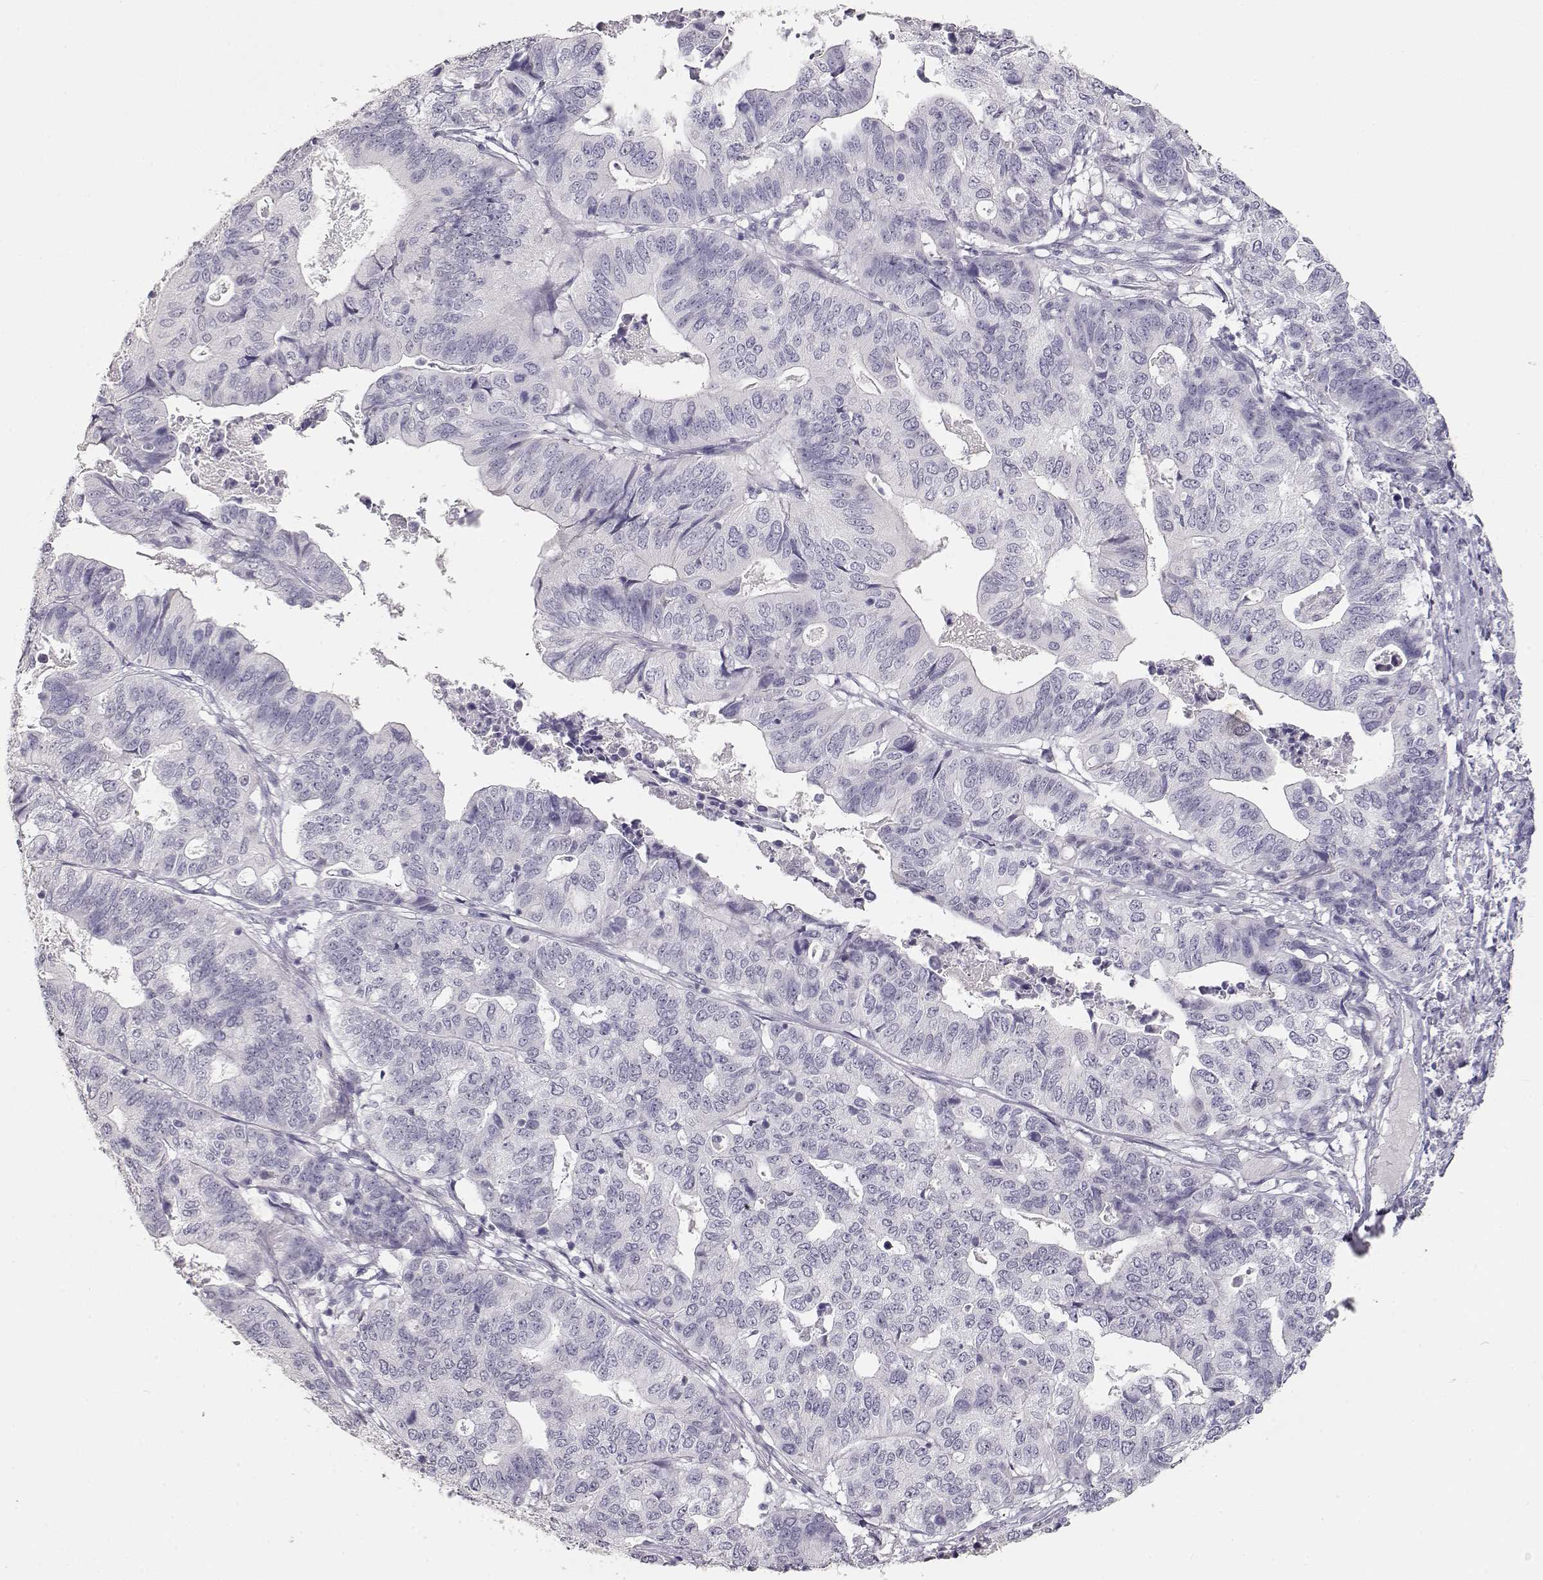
{"staining": {"intensity": "negative", "quantity": "none", "location": "none"}, "tissue": "stomach cancer", "cell_type": "Tumor cells", "image_type": "cancer", "snomed": [{"axis": "morphology", "description": "Adenocarcinoma, NOS"}, {"axis": "topography", "description": "Stomach, upper"}], "caption": "Photomicrograph shows no significant protein staining in tumor cells of adenocarcinoma (stomach). (DAB (3,3'-diaminobenzidine) immunohistochemistry with hematoxylin counter stain).", "gene": "TKTL1", "patient": {"sex": "female", "age": 67}}